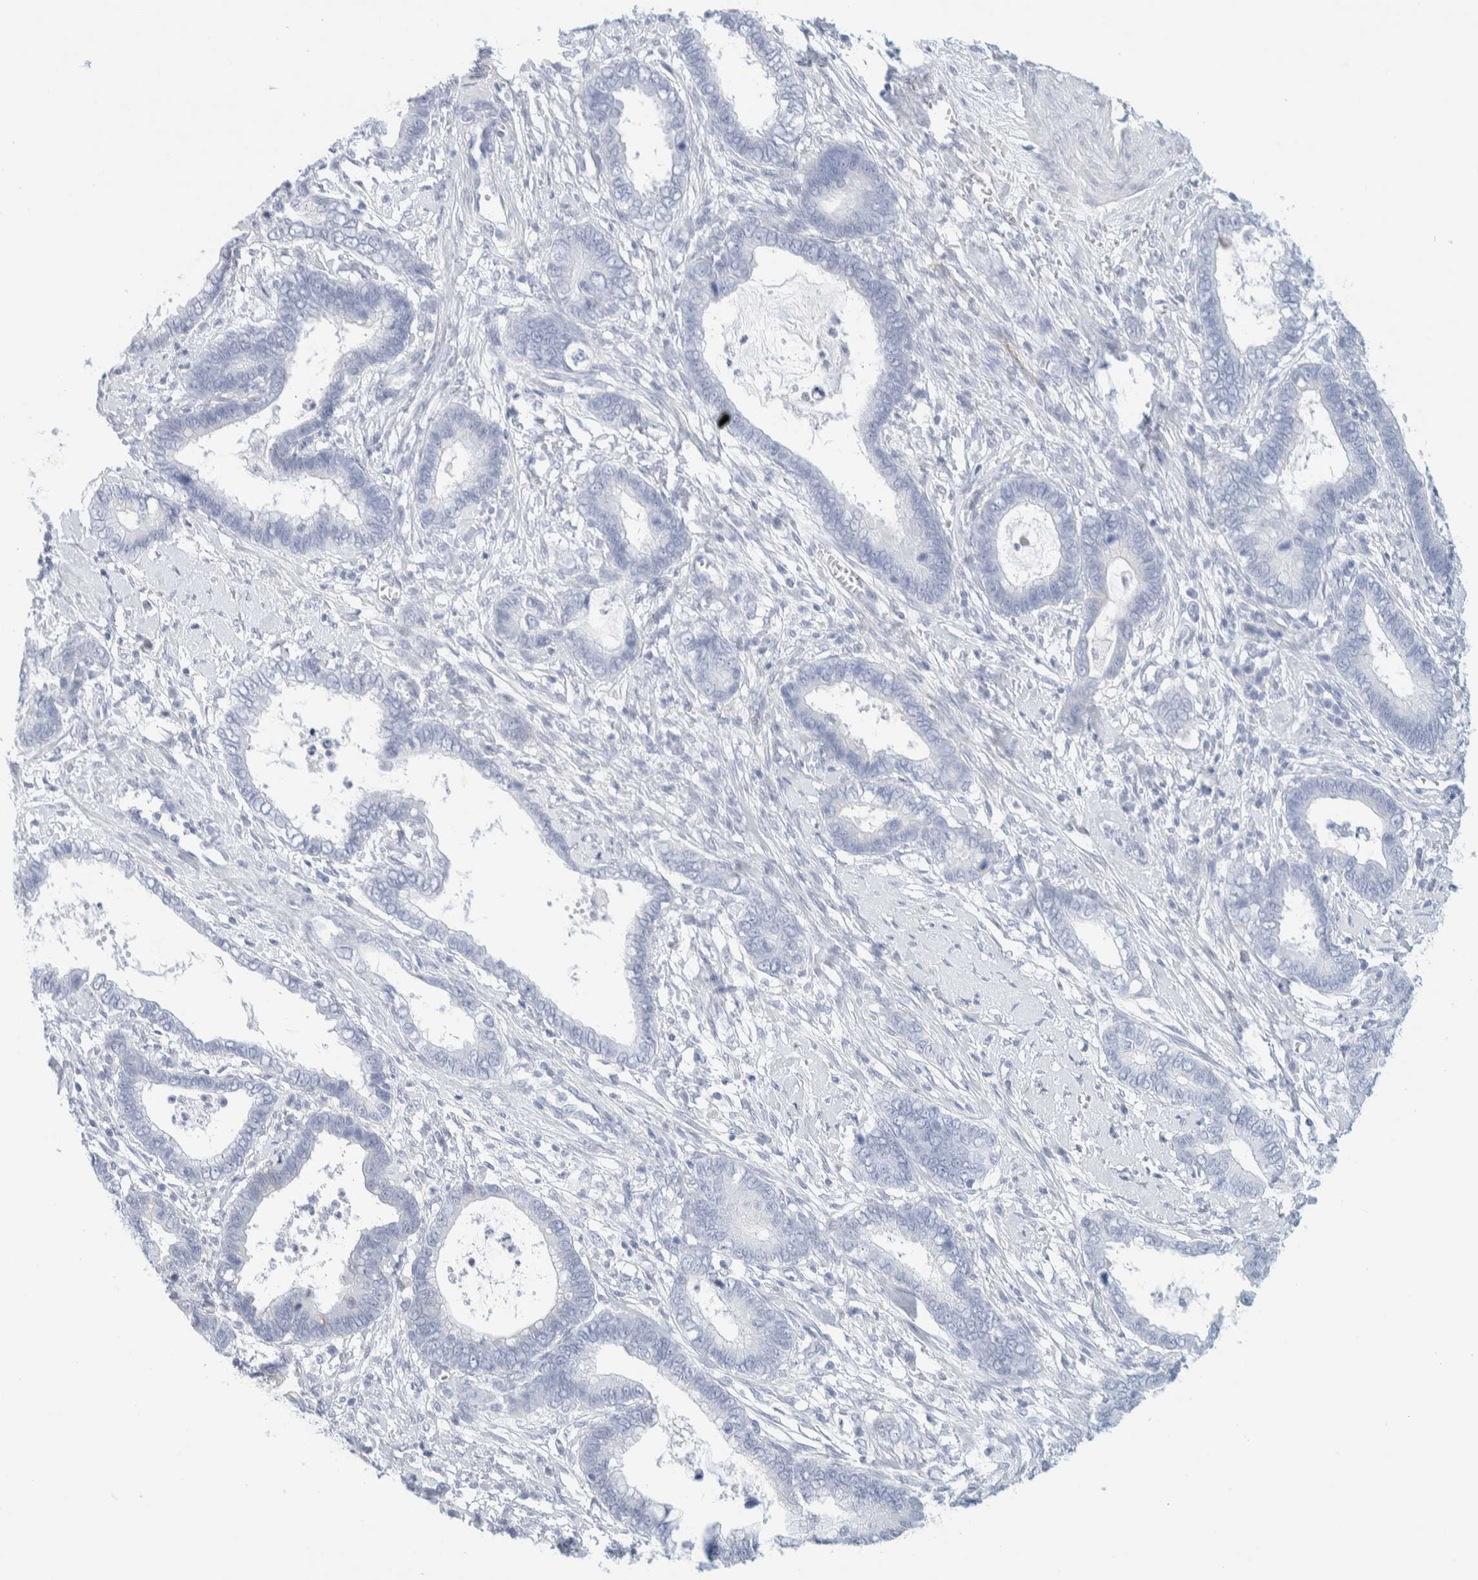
{"staining": {"intensity": "negative", "quantity": "none", "location": "none"}, "tissue": "cervical cancer", "cell_type": "Tumor cells", "image_type": "cancer", "snomed": [{"axis": "morphology", "description": "Adenocarcinoma, NOS"}, {"axis": "topography", "description": "Cervix"}], "caption": "Human cervical cancer stained for a protein using IHC exhibits no staining in tumor cells.", "gene": "ATCAY", "patient": {"sex": "female", "age": 44}}